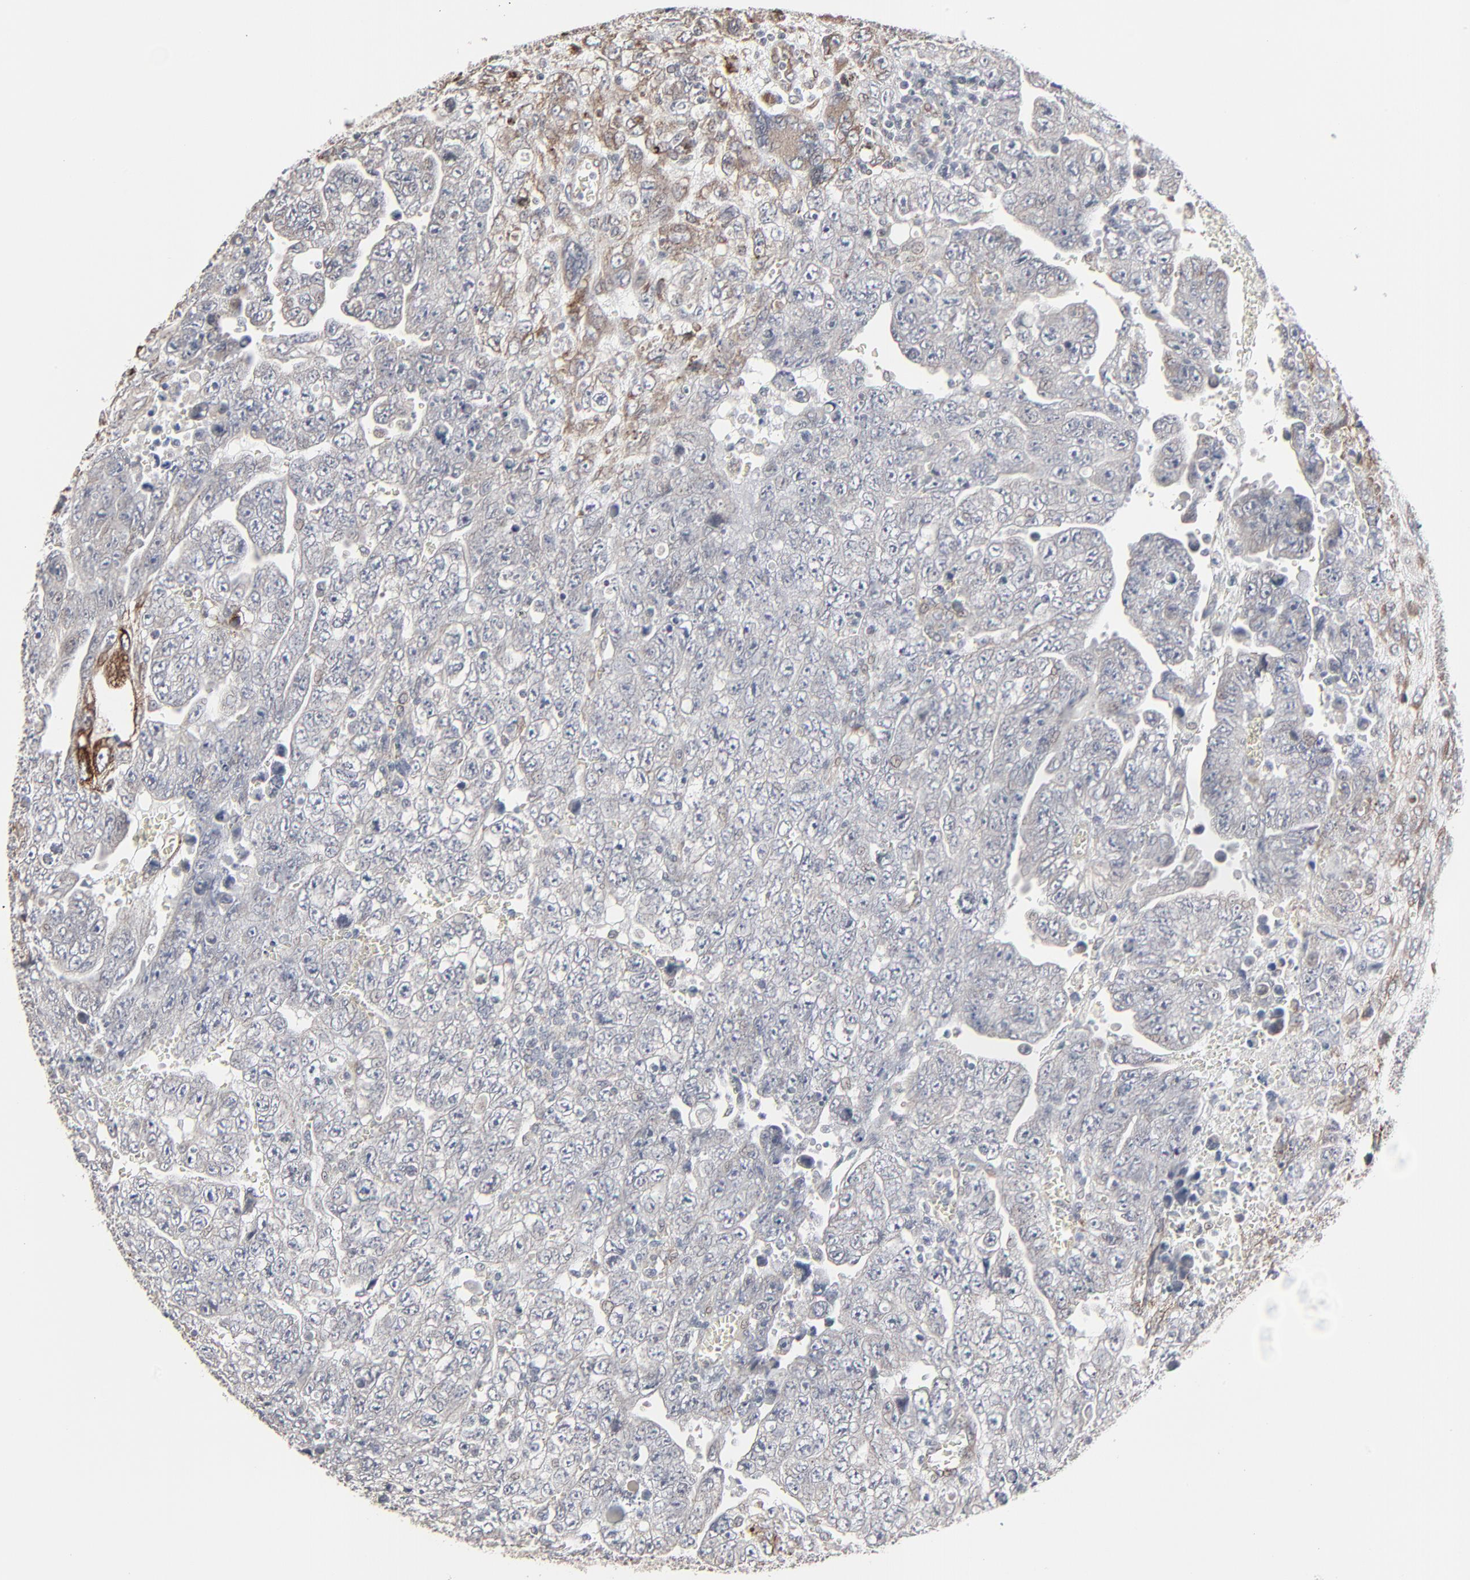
{"staining": {"intensity": "weak", "quantity": "<25%", "location": "cytoplasmic/membranous"}, "tissue": "testis cancer", "cell_type": "Tumor cells", "image_type": "cancer", "snomed": [{"axis": "morphology", "description": "Carcinoma, Embryonal, NOS"}, {"axis": "topography", "description": "Testis"}], "caption": "There is no significant staining in tumor cells of testis cancer (embryonal carcinoma).", "gene": "CTNND1", "patient": {"sex": "male", "age": 28}}